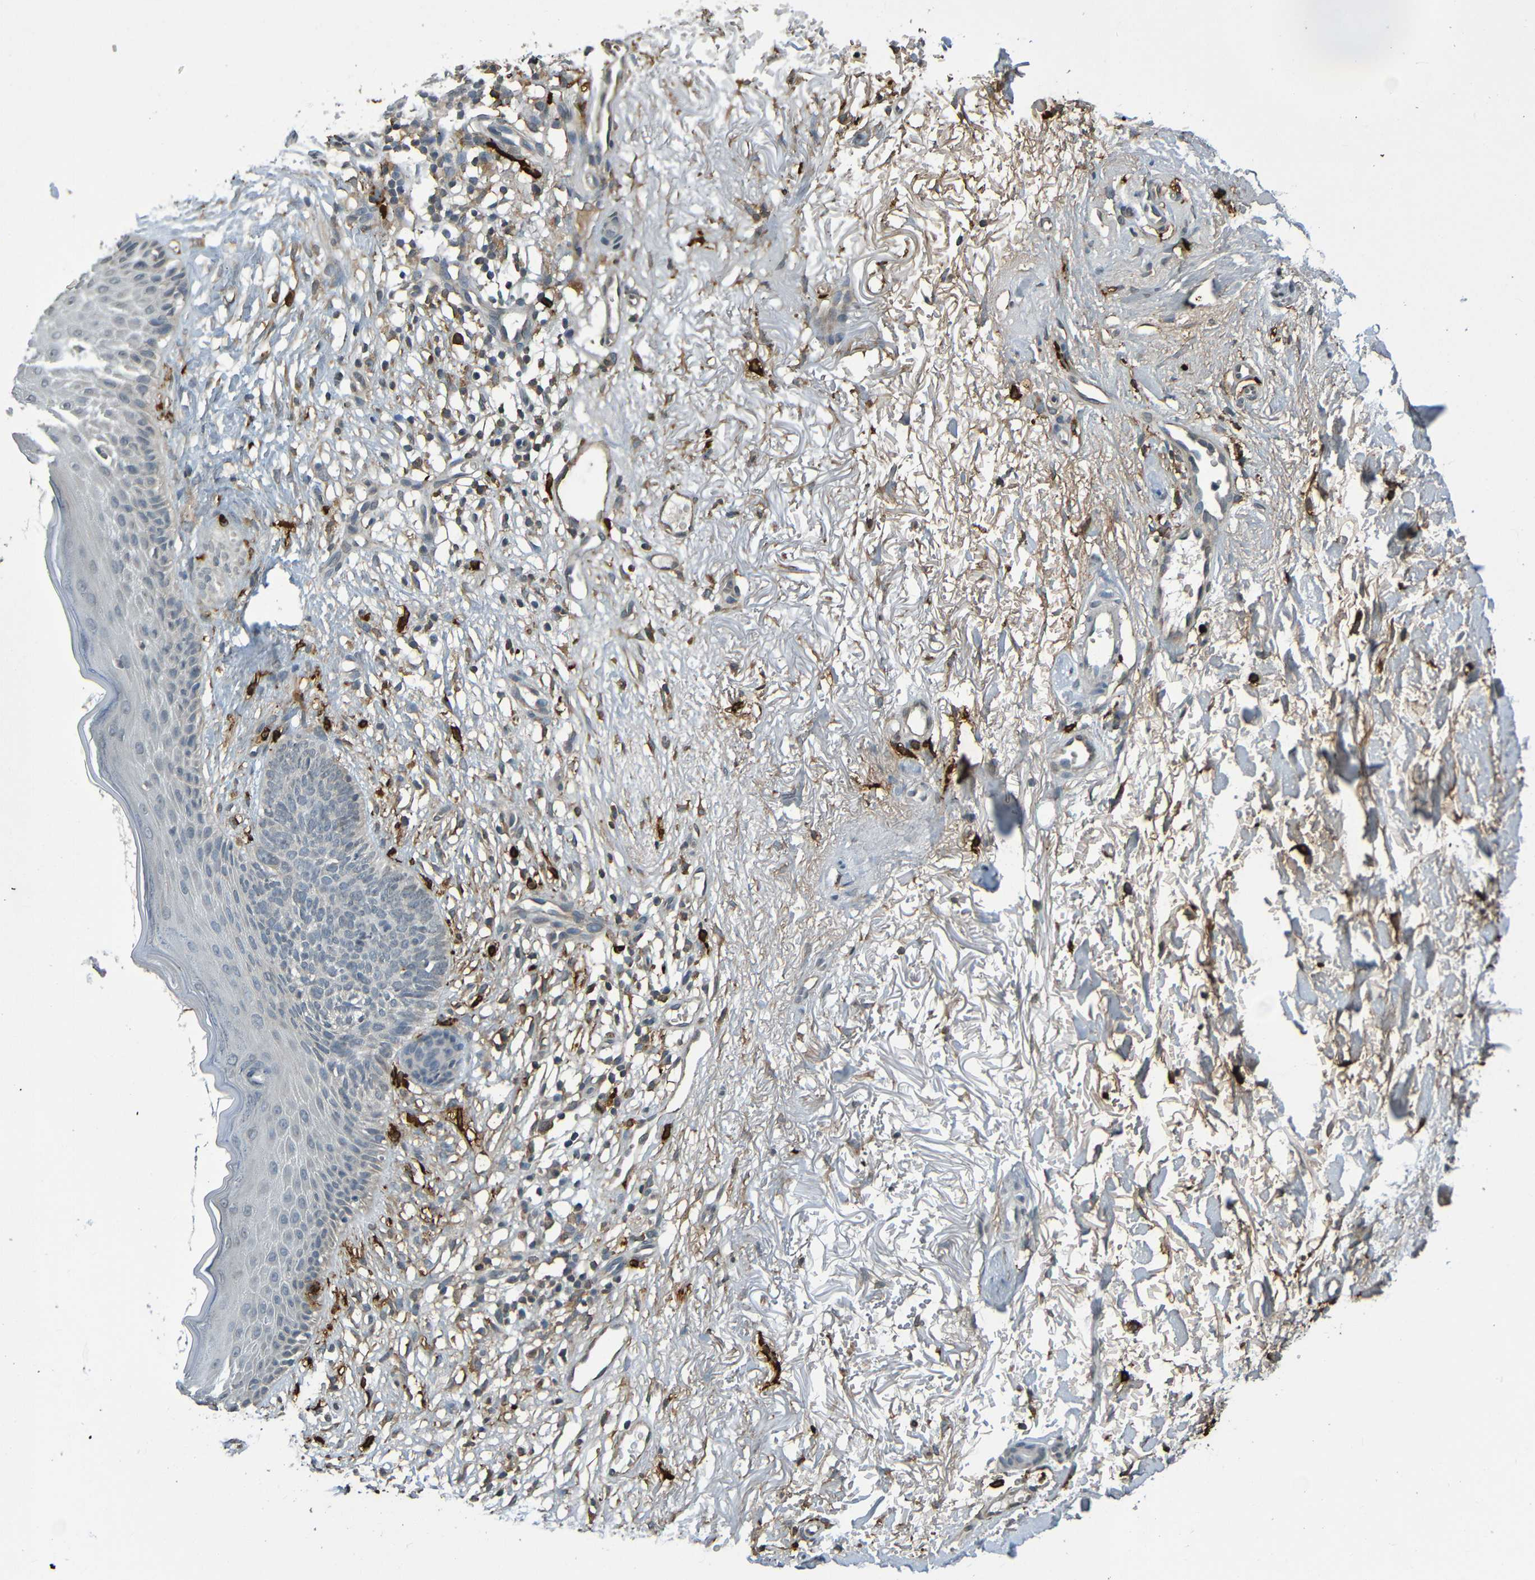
{"staining": {"intensity": "negative", "quantity": "none", "location": "none"}, "tissue": "skin cancer", "cell_type": "Tumor cells", "image_type": "cancer", "snomed": [{"axis": "morphology", "description": "Basal cell carcinoma"}, {"axis": "topography", "description": "Skin"}], "caption": "A high-resolution image shows immunohistochemistry (IHC) staining of basal cell carcinoma (skin), which exhibits no significant positivity in tumor cells.", "gene": "C3AR1", "patient": {"sex": "female", "age": 70}}